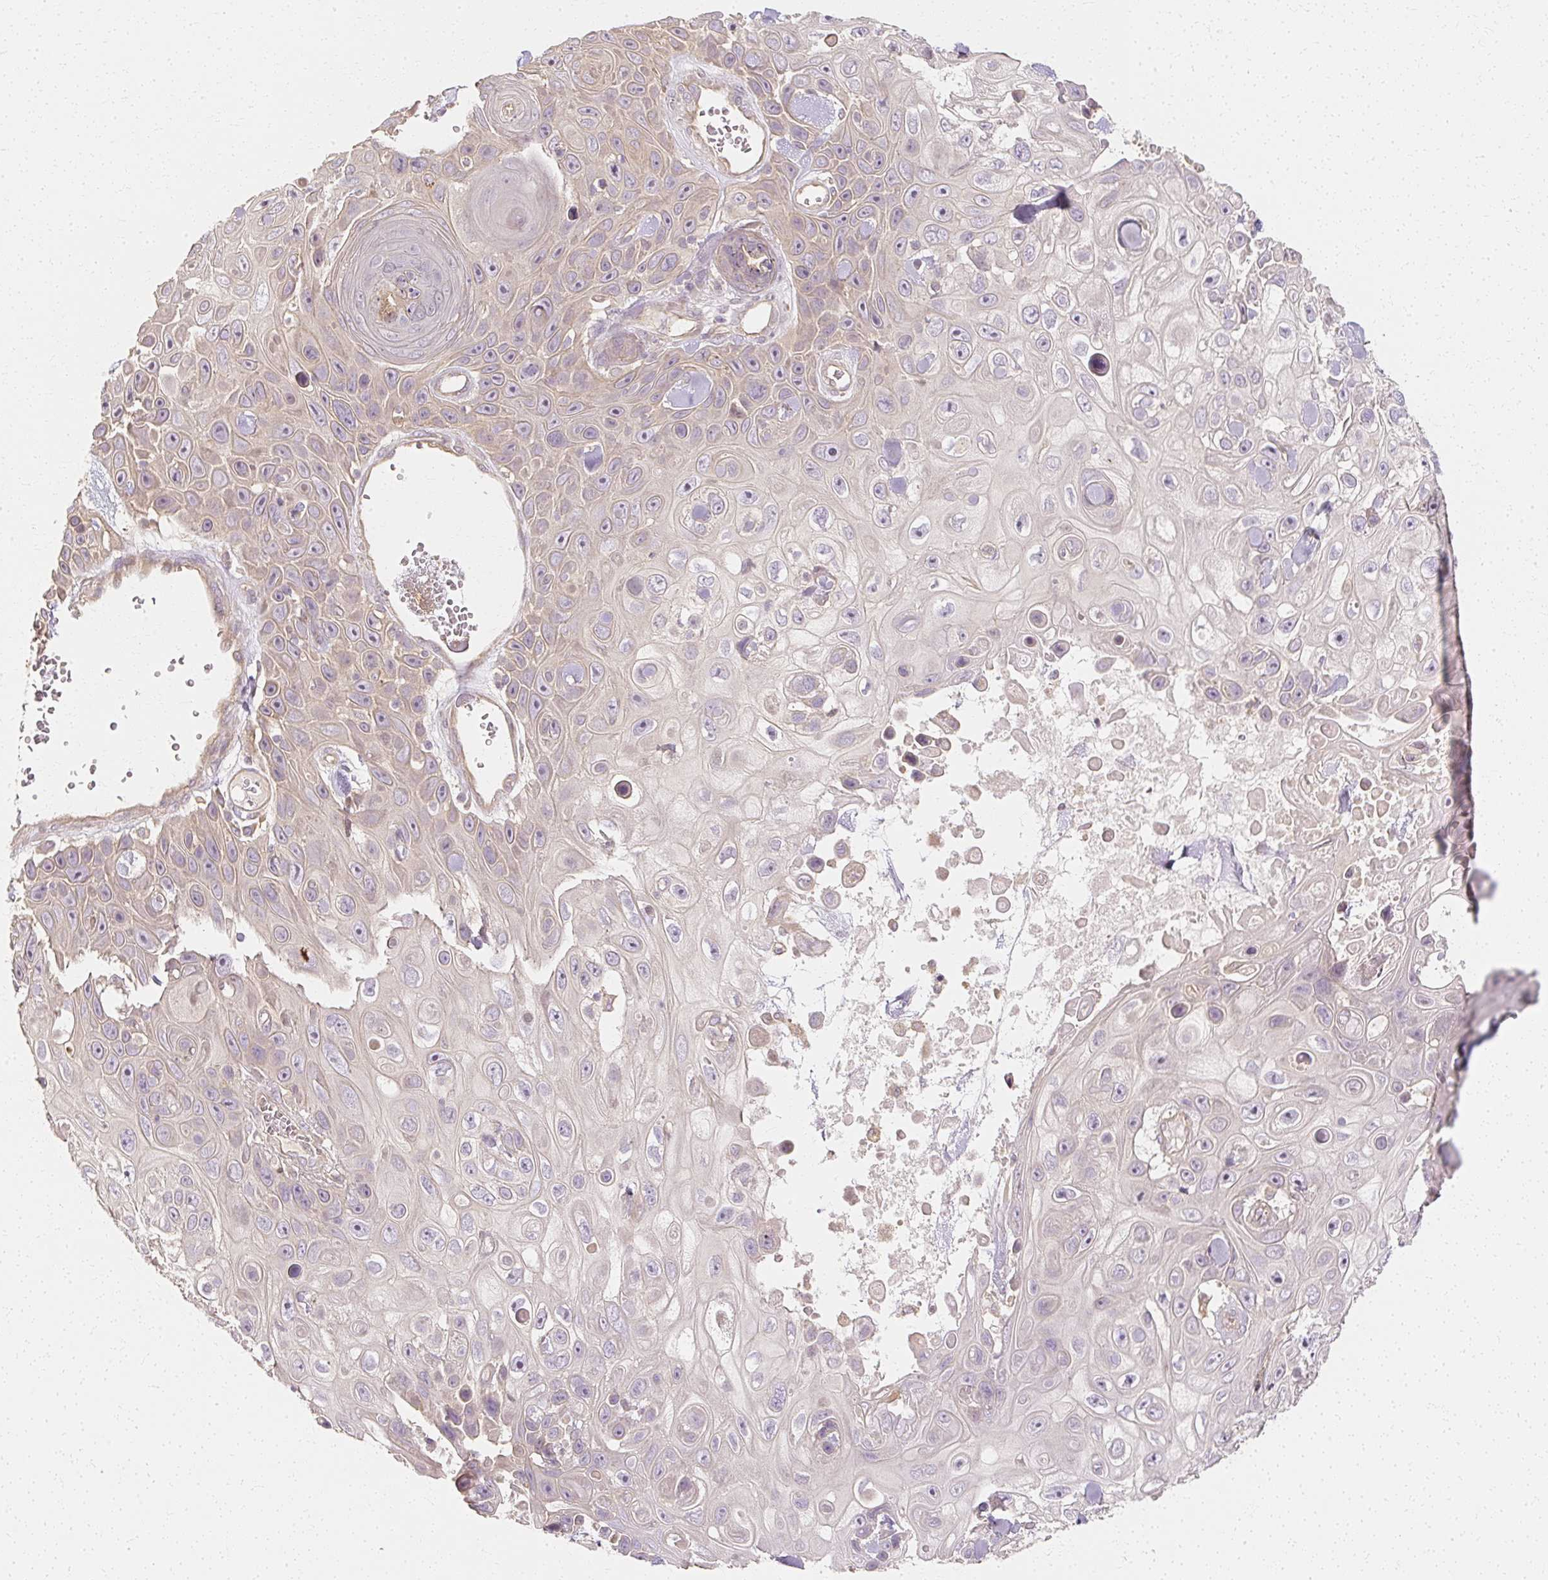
{"staining": {"intensity": "negative", "quantity": "none", "location": "none"}, "tissue": "skin cancer", "cell_type": "Tumor cells", "image_type": "cancer", "snomed": [{"axis": "morphology", "description": "Squamous cell carcinoma, NOS"}, {"axis": "topography", "description": "Skin"}], "caption": "Micrograph shows no significant protein positivity in tumor cells of skin cancer (squamous cell carcinoma).", "gene": "GNAQ", "patient": {"sex": "male", "age": 82}}